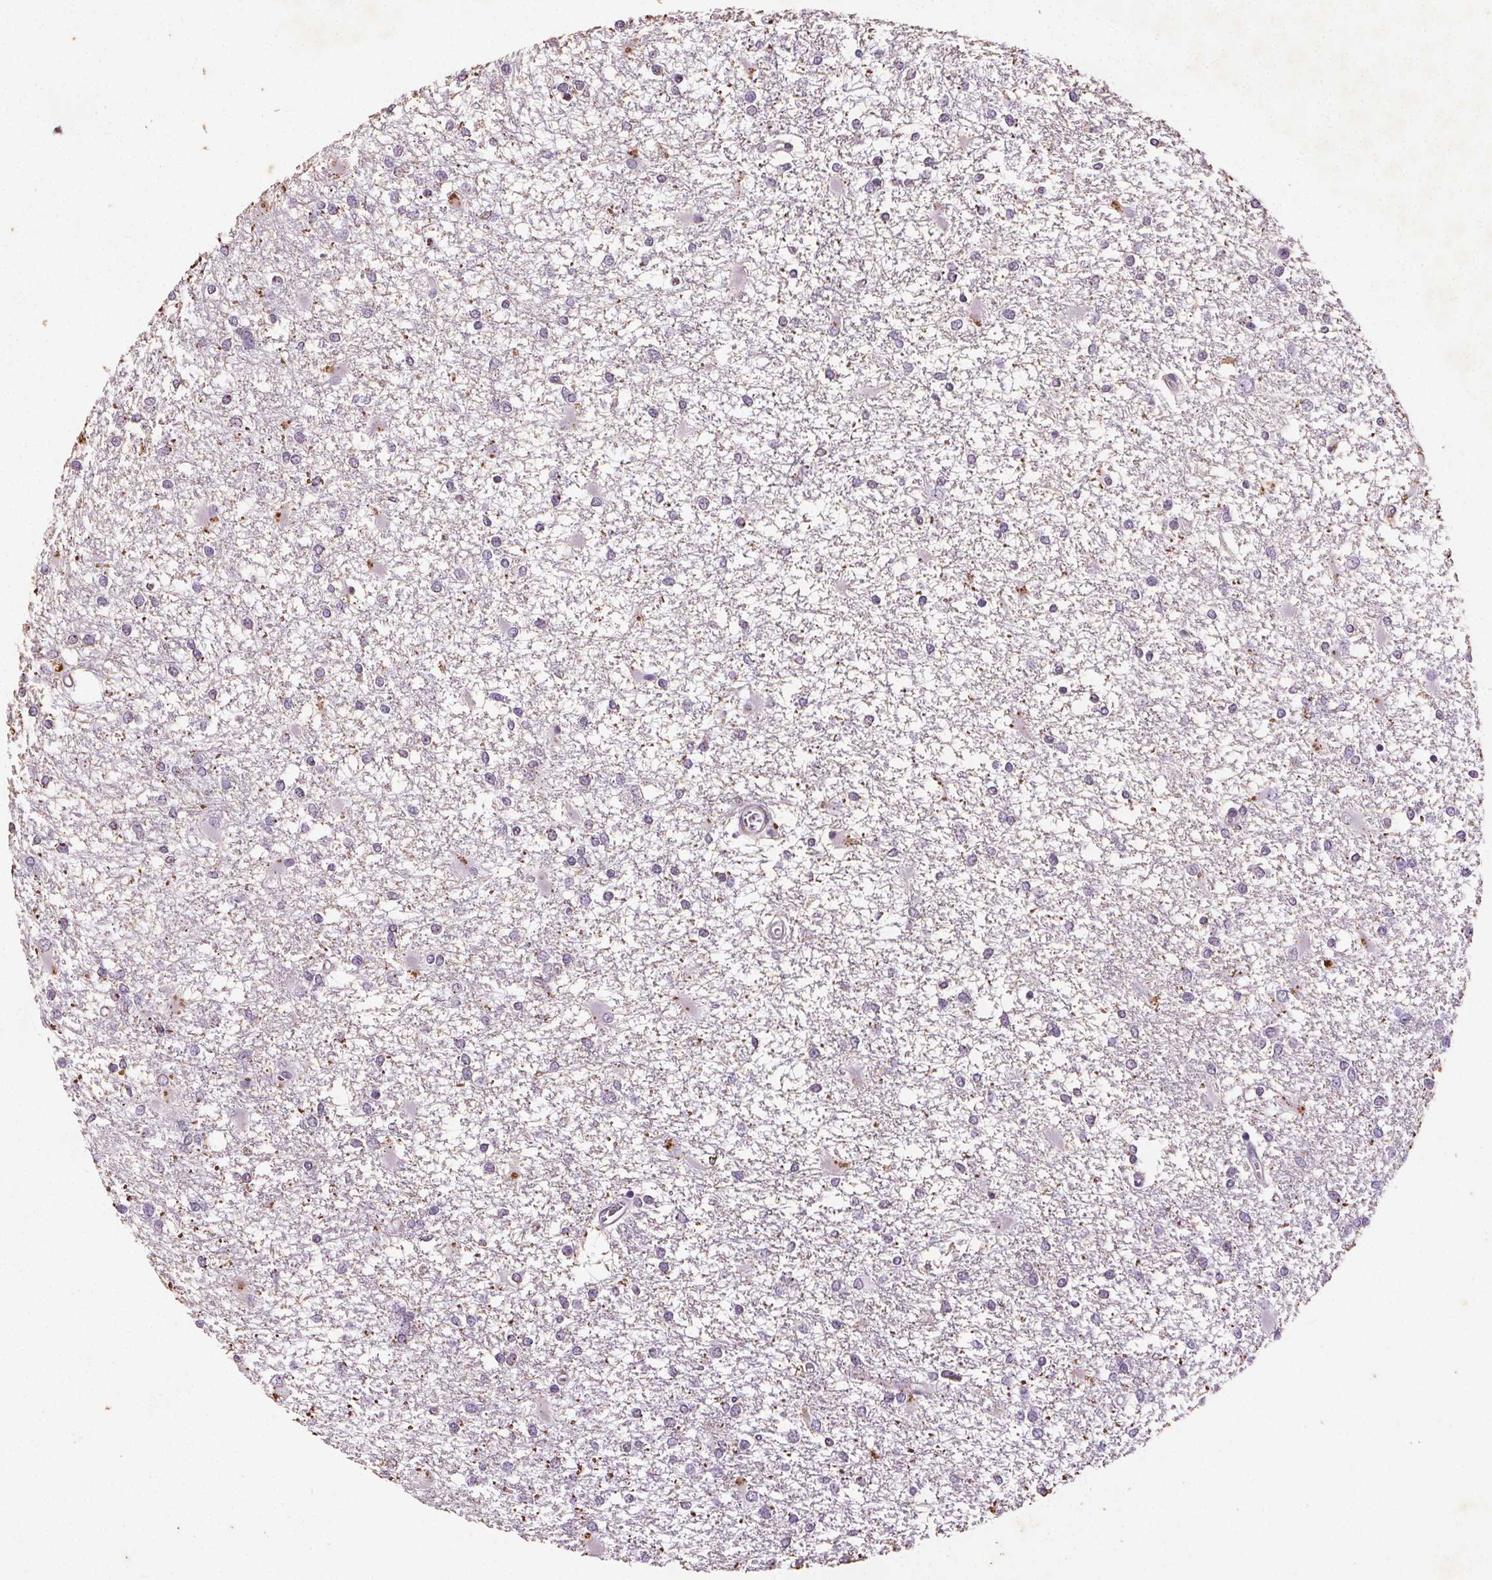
{"staining": {"intensity": "negative", "quantity": "none", "location": "none"}, "tissue": "glioma", "cell_type": "Tumor cells", "image_type": "cancer", "snomed": [{"axis": "morphology", "description": "Glioma, malignant, High grade"}, {"axis": "topography", "description": "Cerebral cortex"}], "caption": "A photomicrograph of glioma stained for a protein demonstrates no brown staining in tumor cells.", "gene": "C19orf84", "patient": {"sex": "male", "age": 79}}